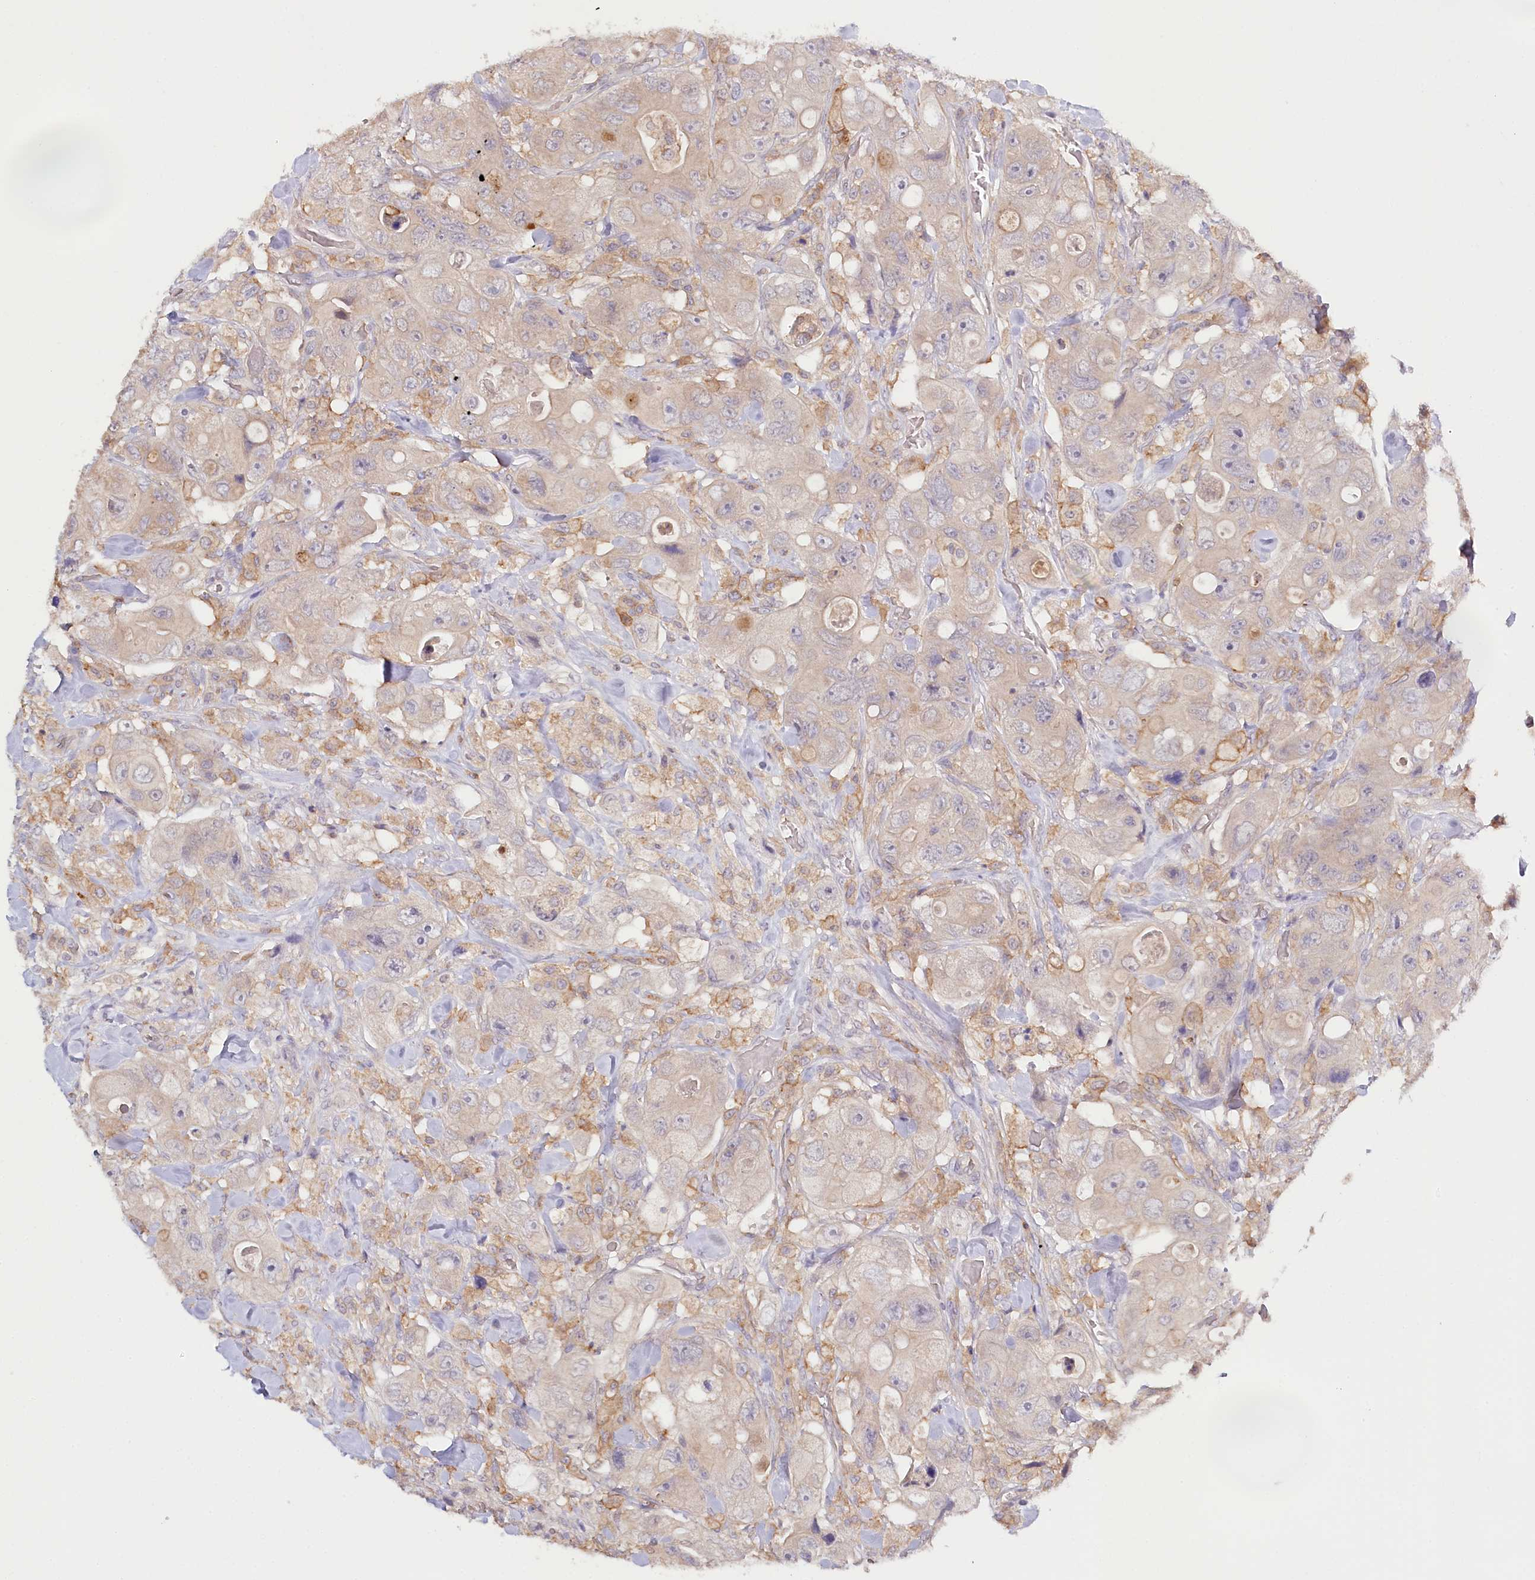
{"staining": {"intensity": "negative", "quantity": "none", "location": "none"}, "tissue": "colorectal cancer", "cell_type": "Tumor cells", "image_type": "cancer", "snomed": [{"axis": "morphology", "description": "Adenocarcinoma, NOS"}, {"axis": "topography", "description": "Colon"}], "caption": "Colorectal cancer stained for a protein using immunohistochemistry (IHC) exhibits no expression tumor cells.", "gene": "DAPK1", "patient": {"sex": "female", "age": 46}}